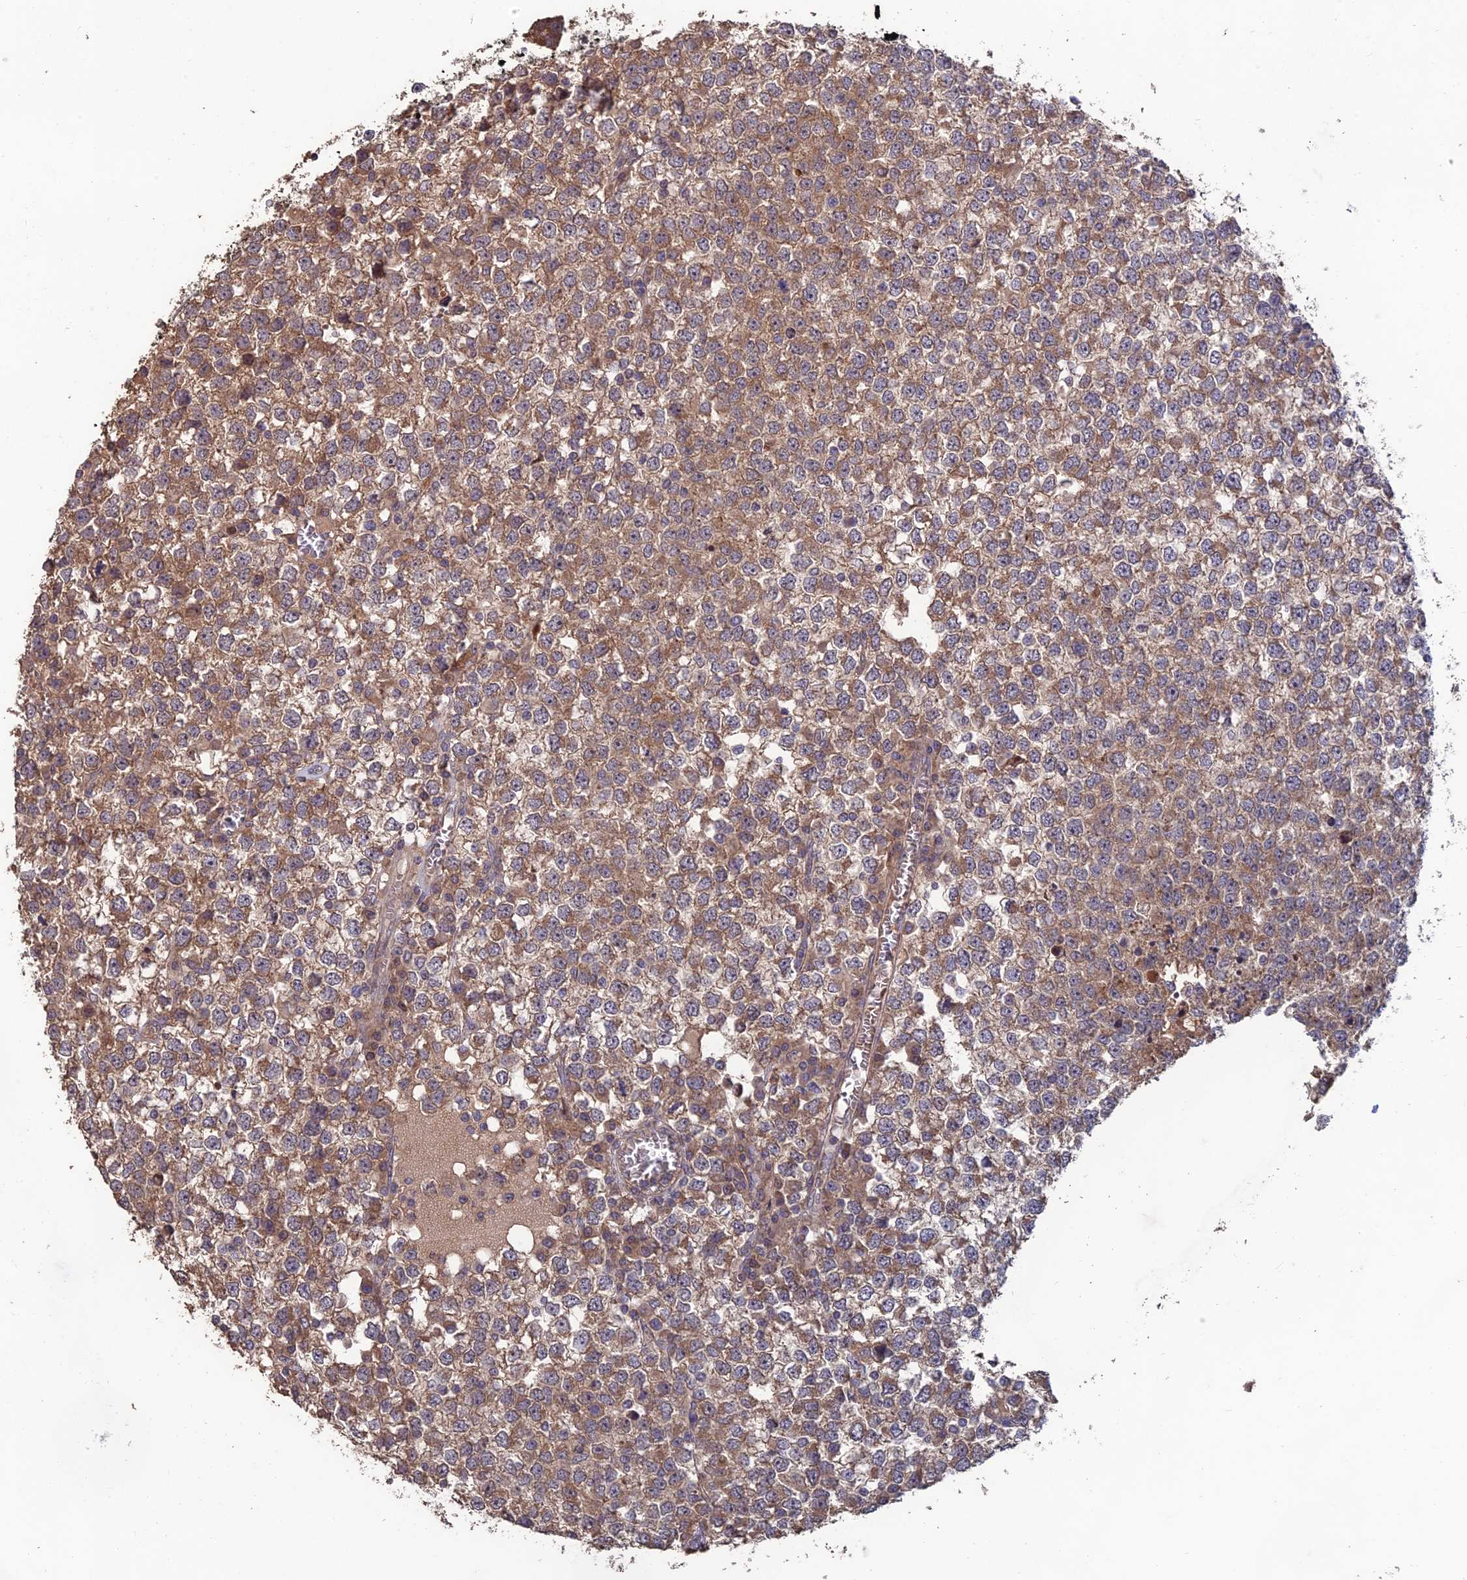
{"staining": {"intensity": "moderate", "quantity": ">75%", "location": "cytoplasmic/membranous"}, "tissue": "testis cancer", "cell_type": "Tumor cells", "image_type": "cancer", "snomed": [{"axis": "morphology", "description": "Seminoma, NOS"}, {"axis": "topography", "description": "Testis"}], "caption": "Moderate cytoplasmic/membranous protein expression is appreciated in approximately >75% of tumor cells in testis seminoma. The protein is stained brown, and the nuclei are stained in blue (DAB (3,3'-diaminobenzidine) IHC with brightfield microscopy, high magnification).", "gene": "SHISA5", "patient": {"sex": "male", "age": 65}}